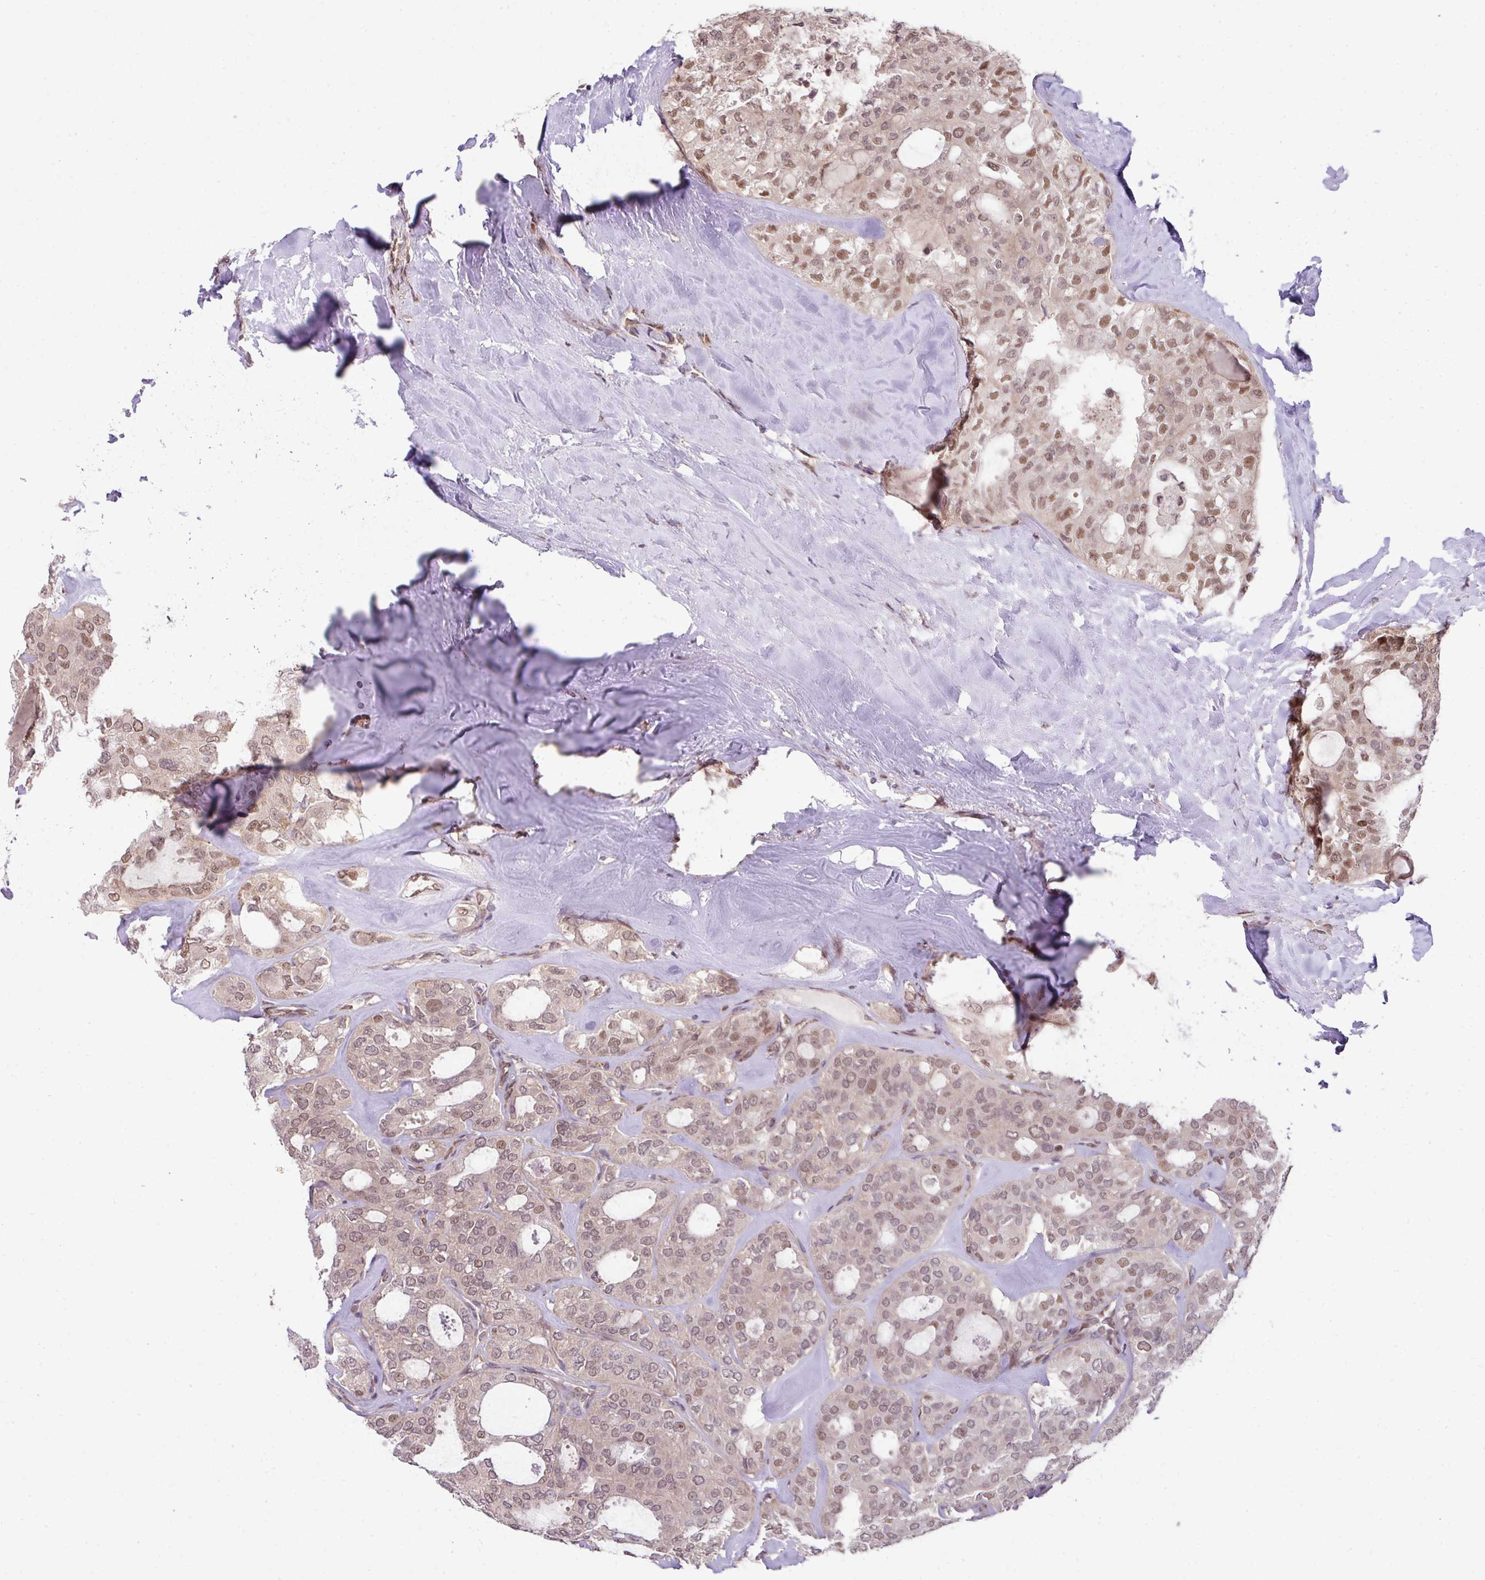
{"staining": {"intensity": "moderate", "quantity": "25%-75%", "location": "nuclear"}, "tissue": "thyroid cancer", "cell_type": "Tumor cells", "image_type": "cancer", "snomed": [{"axis": "morphology", "description": "Follicular adenoma carcinoma, NOS"}, {"axis": "topography", "description": "Thyroid gland"}], "caption": "A histopathology image of thyroid cancer stained for a protein shows moderate nuclear brown staining in tumor cells.", "gene": "PLK1", "patient": {"sex": "male", "age": 75}}